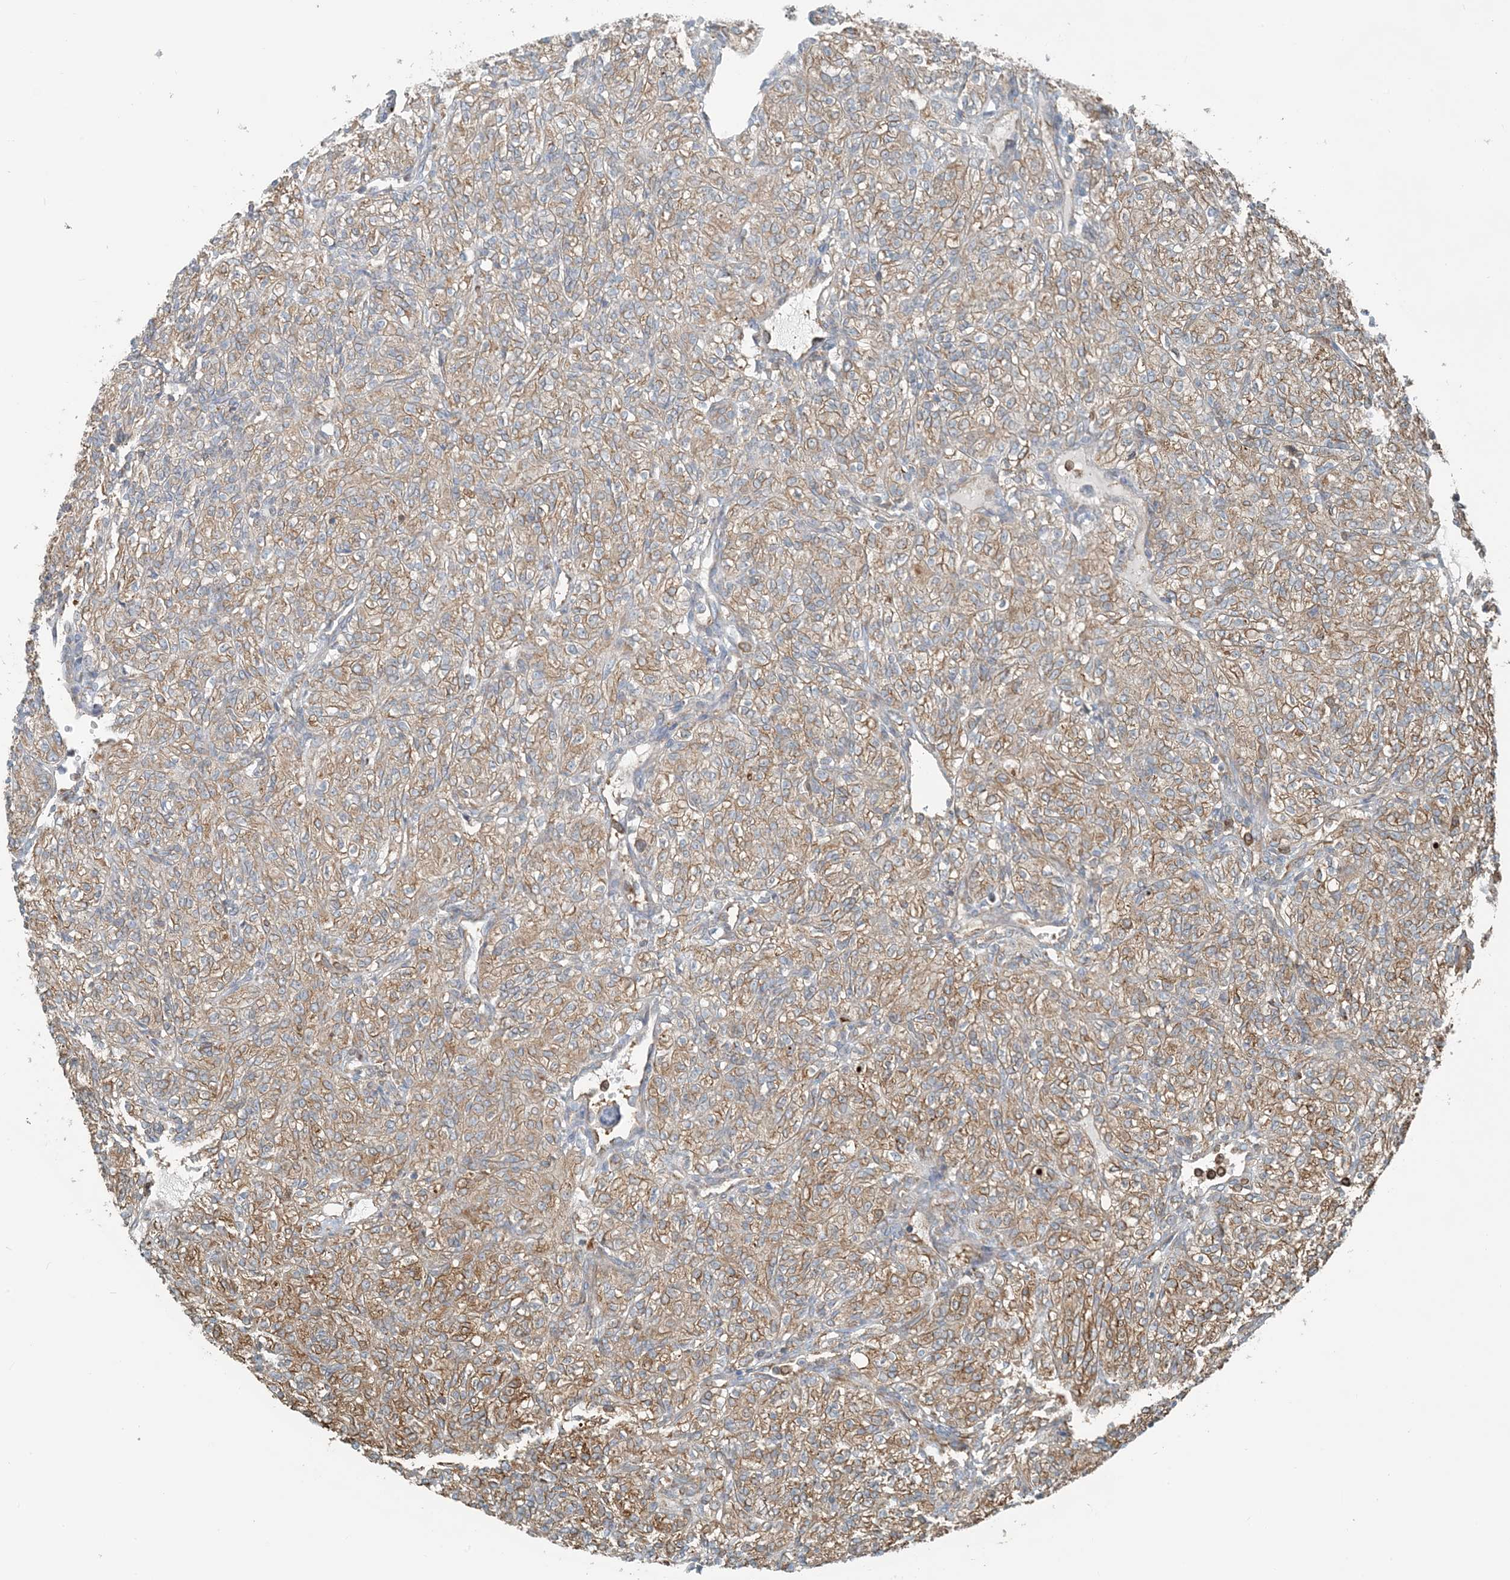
{"staining": {"intensity": "weak", "quantity": ">75%", "location": "cytoplasmic/membranous"}, "tissue": "renal cancer", "cell_type": "Tumor cells", "image_type": "cancer", "snomed": [{"axis": "morphology", "description": "Adenocarcinoma, NOS"}, {"axis": "topography", "description": "Kidney"}], "caption": "A histopathology image of renal adenocarcinoma stained for a protein reveals weak cytoplasmic/membranous brown staining in tumor cells.", "gene": "CERKL", "patient": {"sex": "male", "age": 77}}